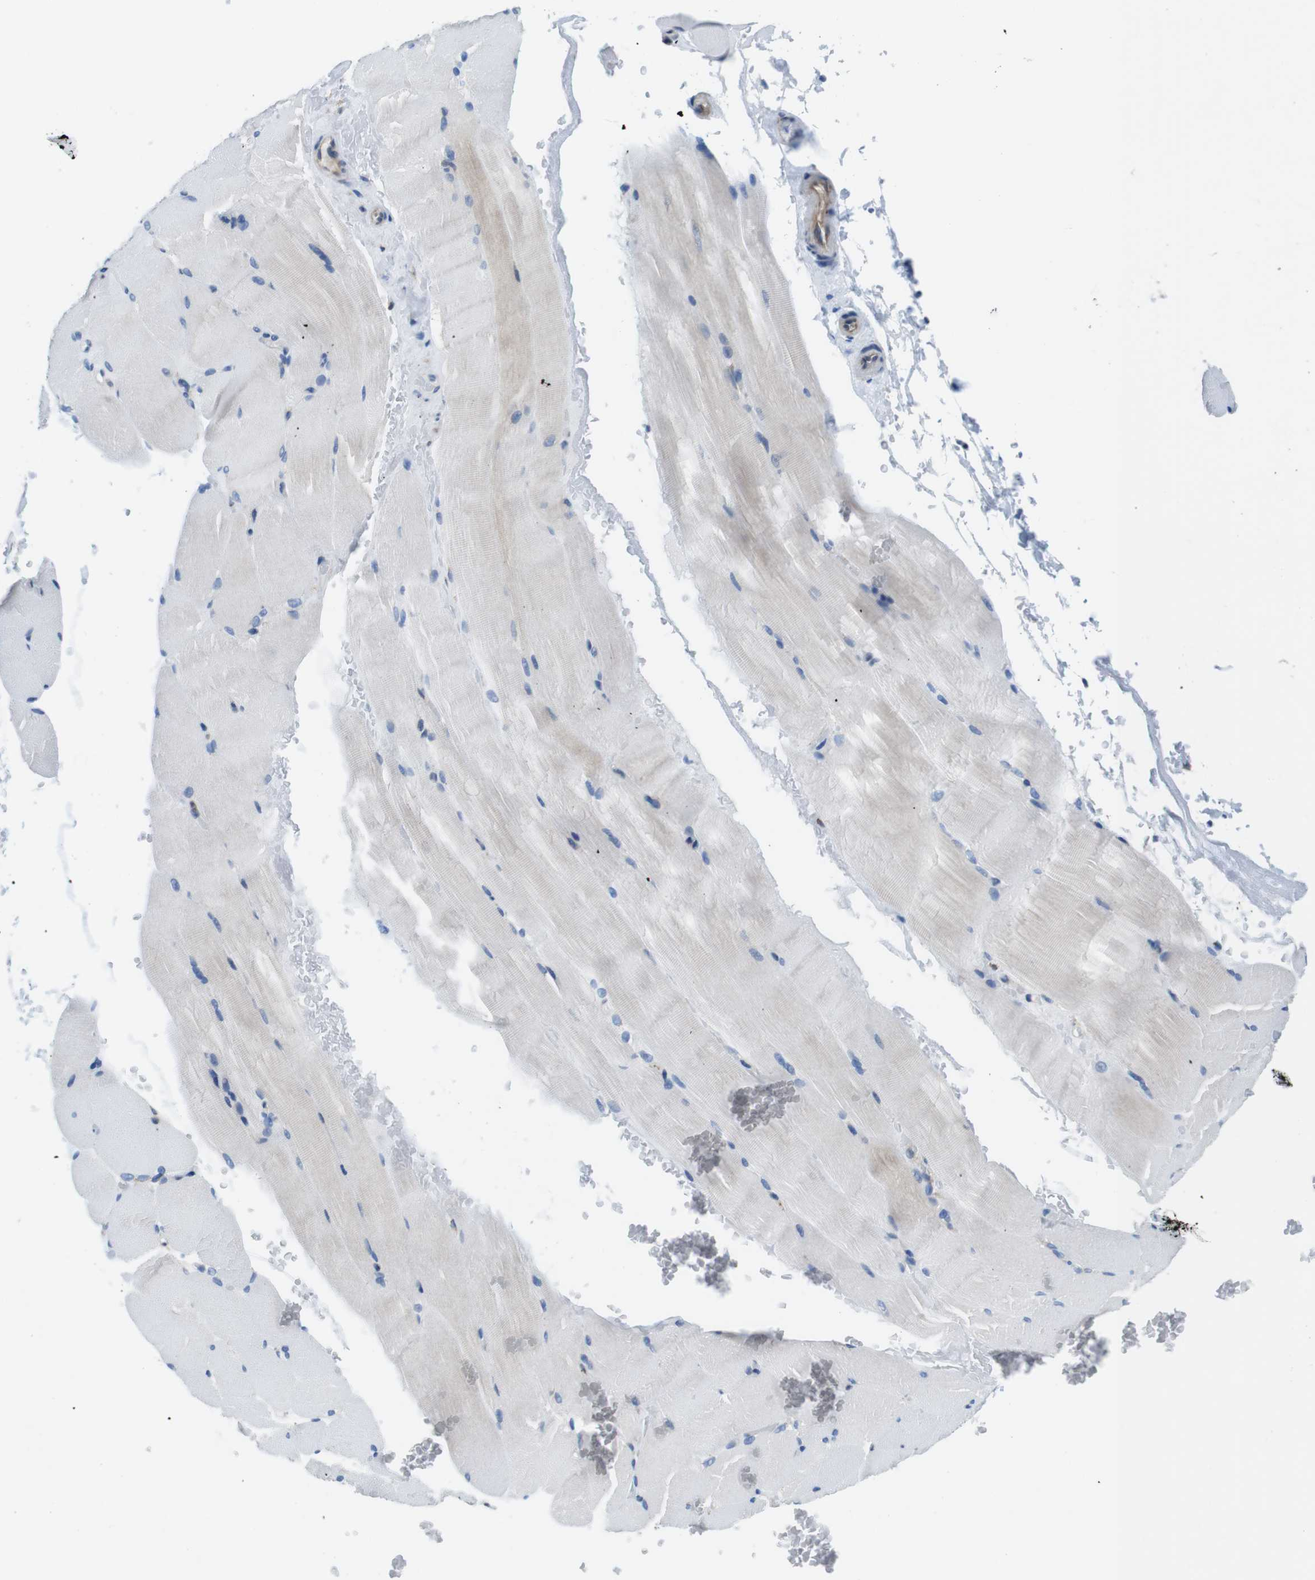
{"staining": {"intensity": "negative", "quantity": "none", "location": "none"}, "tissue": "skeletal muscle", "cell_type": "Myocytes", "image_type": "normal", "snomed": [{"axis": "morphology", "description": "Normal tissue, NOS"}, {"axis": "topography", "description": "Skeletal muscle"}, {"axis": "topography", "description": "Parathyroid gland"}], "caption": "A high-resolution photomicrograph shows immunohistochemistry (IHC) staining of unremarkable skeletal muscle, which exhibits no significant expression in myocytes.", "gene": "UGGT1", "patient": {"sex": "female", "age": 37}}